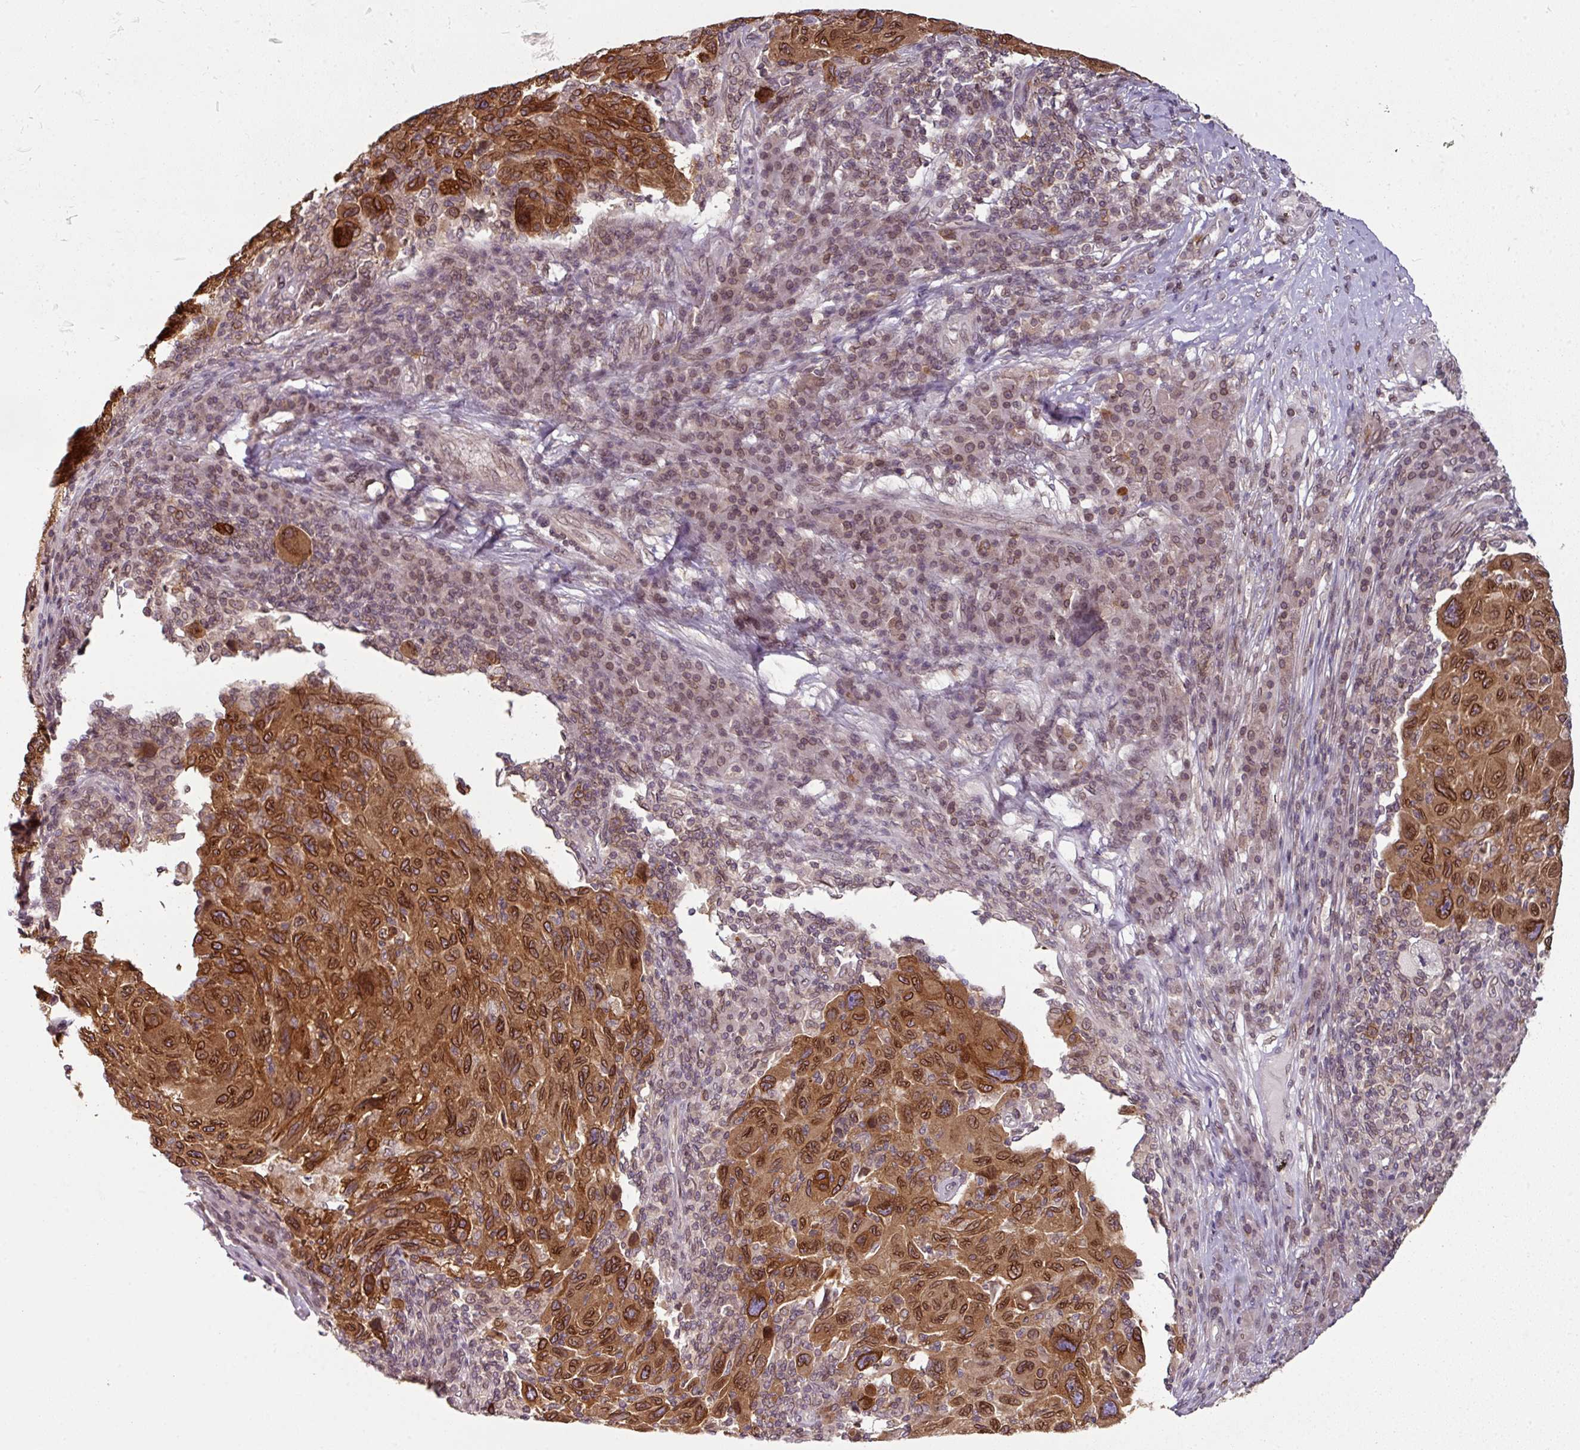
{"staining": {"intensity": "strong", "quantity": ">75%", "location": "cytoplasmic/membranous,nuclear"}, "tissue": "melanoma", "cell_type": "Tumor cells", "image_type": "cancer", "snomed": [{"axis": "morphology", "description": "Malignant melanoma, NOS"}, {"axis": "topography", "description": "Skin"}], "caption": "Protein staining of malignant melanoma tissue exhibits strong cytoplasmic/membranous and nuclear expression in about >75% of tumor cells.", "gene": "RANGAP1", "patient": {"sex": "male", "age": 53}}